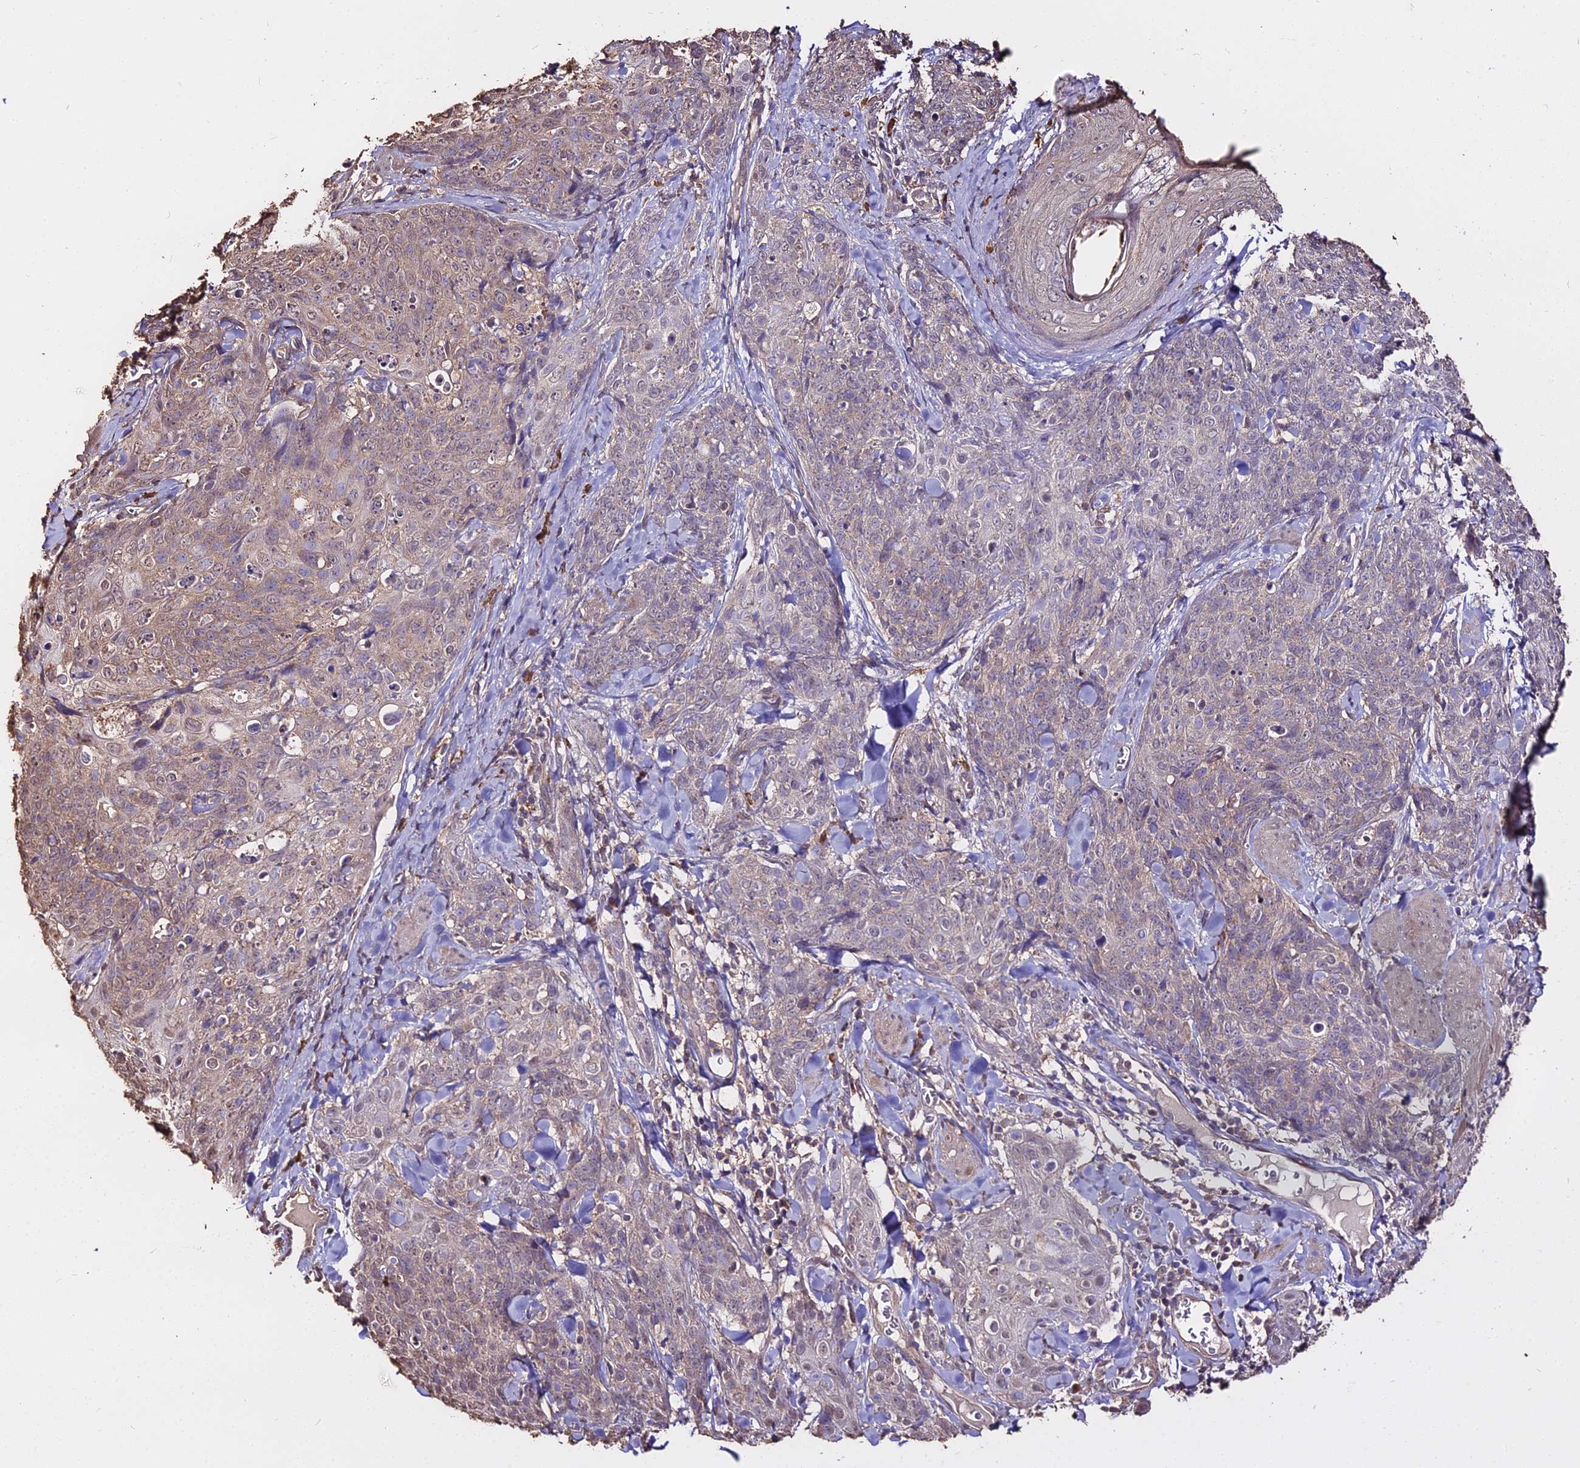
{"staining": {"intensity": "weak", "quantity": "25%-75%", "location": "cytoplasmic/membranous"}, "tissue": "skin cancer", "cell_type": "Tumor cells", "image_type": "cancer", "snomed": [{"axis": "morphology", "description": "Squamous cell carcinoma, NOS"}, {"axis": "topography", "description": "Skin"}, {"axis": "topography", "description": "Vulva"}], "caption": "Immunohistochemical staining of human skin cancer reveals low levels of weak cytoplasmic/membranous expression in approximately 25%-75% of tumor cells.", "gene": "METTL13", "patient": {"sex": "female", "age": 85}}